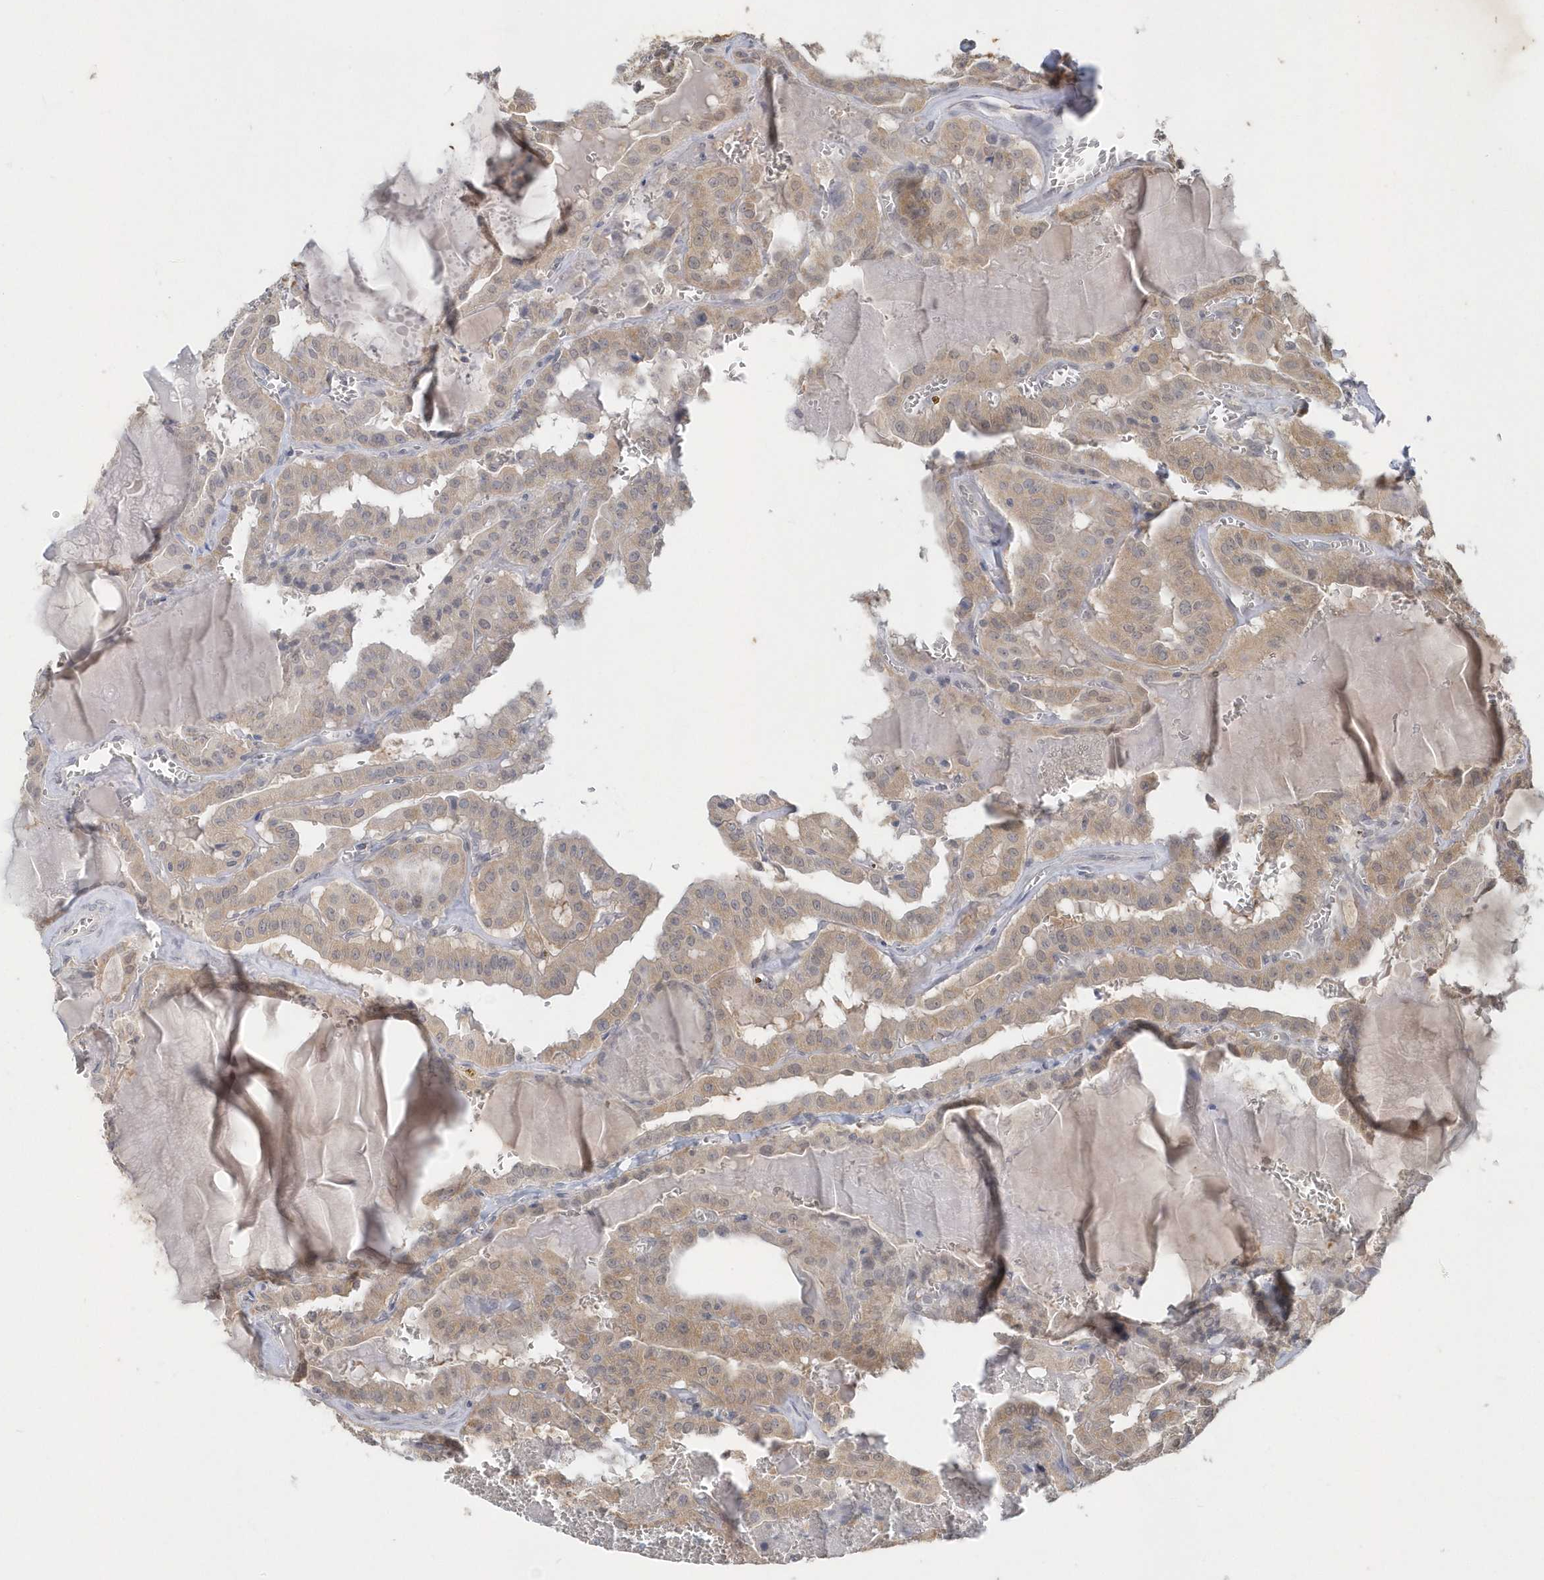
{"staining": {"intensity": "moderate", "quantity": ">75%", "location": "cytoplasmic/membranous"}, "tissue": "thyroid cancer", "cell_type": "Tumor cells", "image_type": "cancer", "snomed": [{"axis": "morphology", "description": "Papillary adenocarcinoma, NOS"}, {"axis": "topography", "description": "Thyroid gland"}], "caption": "Immunohistochemistry of human thyroid papillary adenocarcinoma shows medium levels of moderate cytoplasmic/membranous staining in about >75% of tumor cells.", "gene": "AKR7A2", "patient": {"sex": "male", "age": 52}}